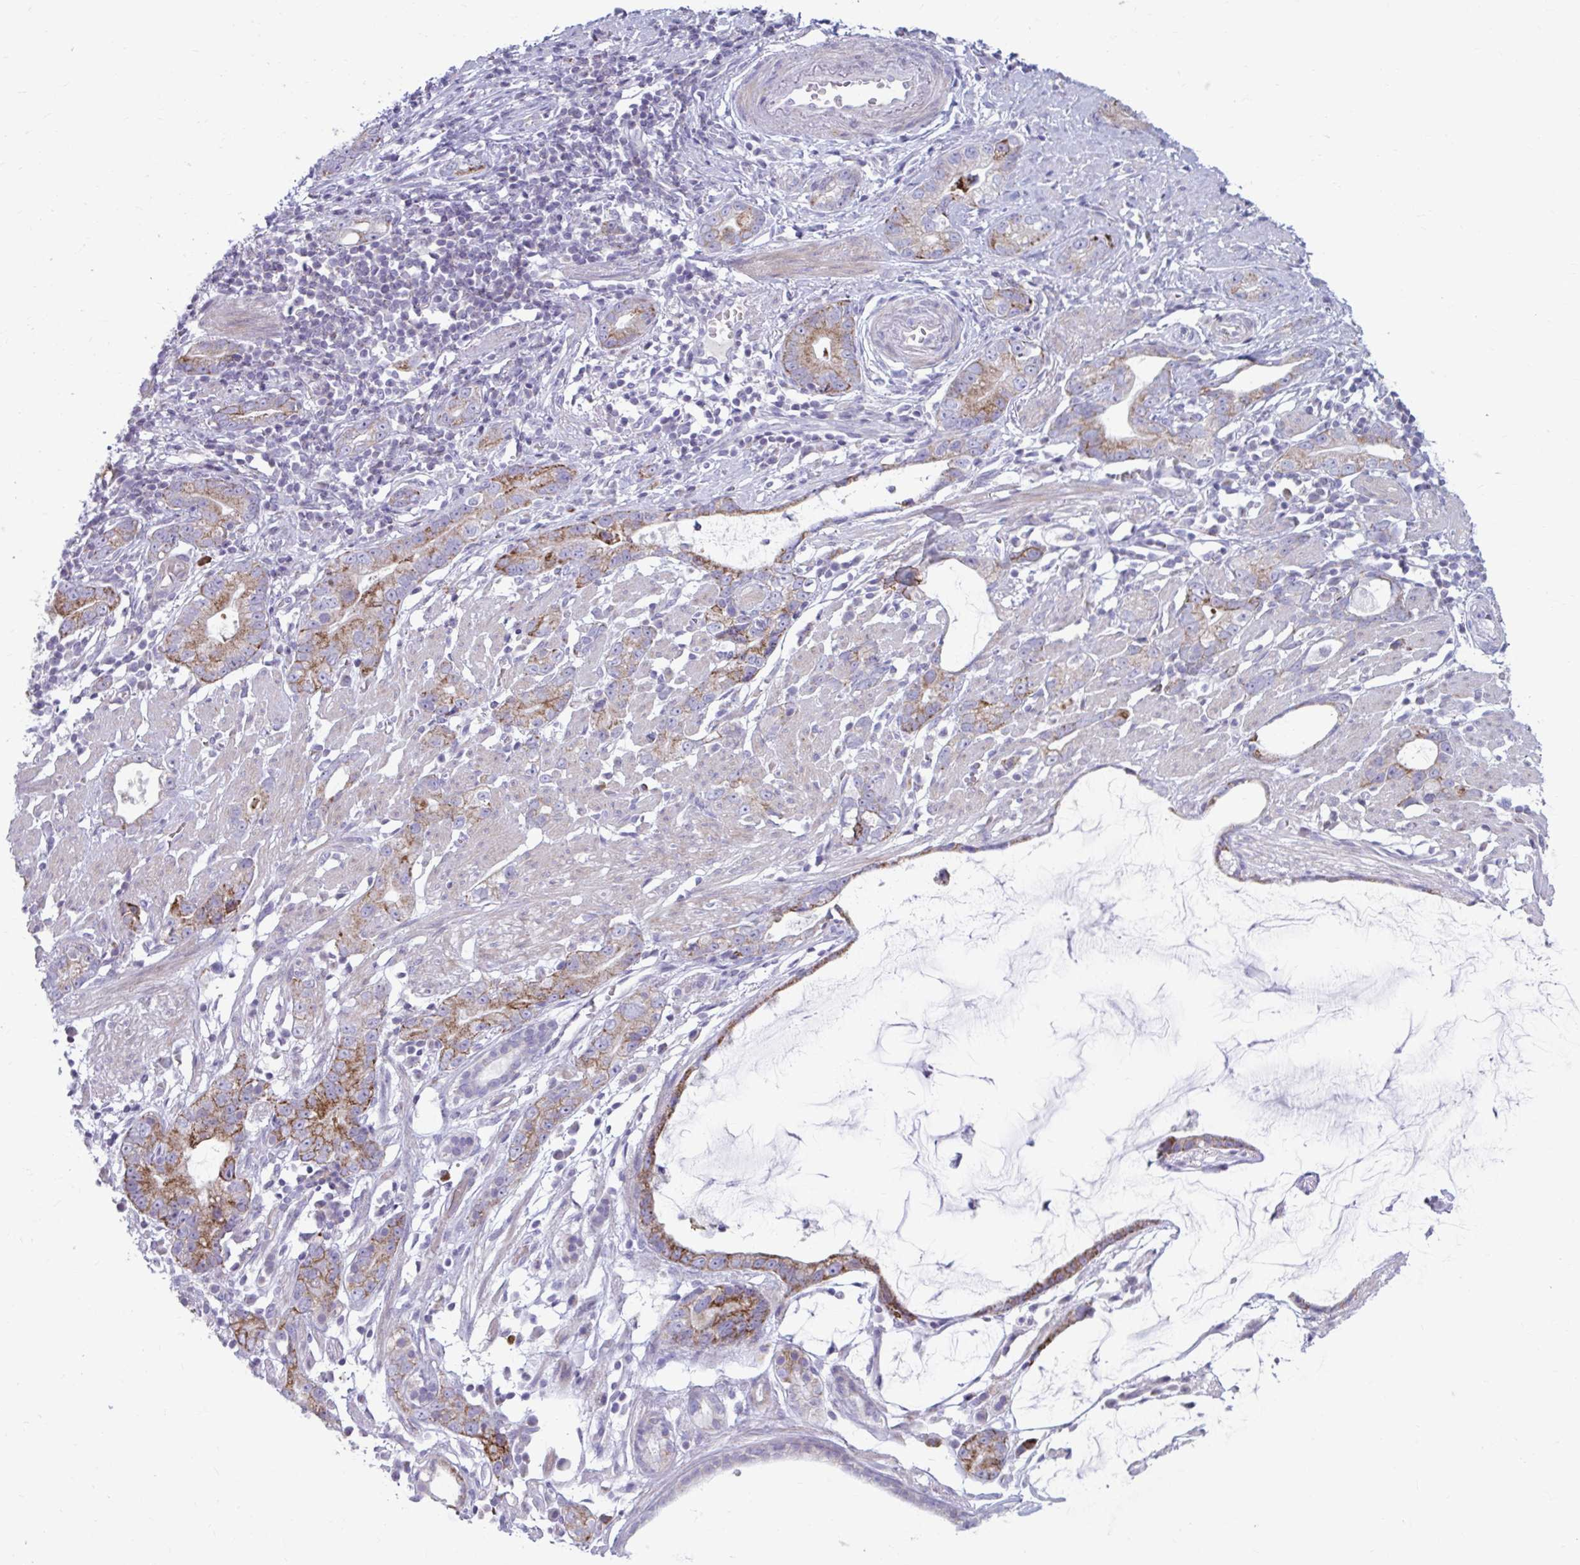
{"staining": {"intensity": "strong", "quantity": ">75%", "location": "cytoplasmic/membranous"}, "tissue": "stomach cancer", "cell_type": "Tumor cells", "image_type": "cancer", "snomed": [{"axis": "morphology", "description": "Adenocarcinoma, NOS"}, {"axis": "topography", "description": "Stomach"}], "caption": "The histopathology image displays immunohistochemical staining of adenocarcinoma (stomach). There is strong cytoplasmic/membranous staining is present in about >75% of tumor cells.", "gene": "MSMO1", "patient": {"sex": "male", "age": 55}}